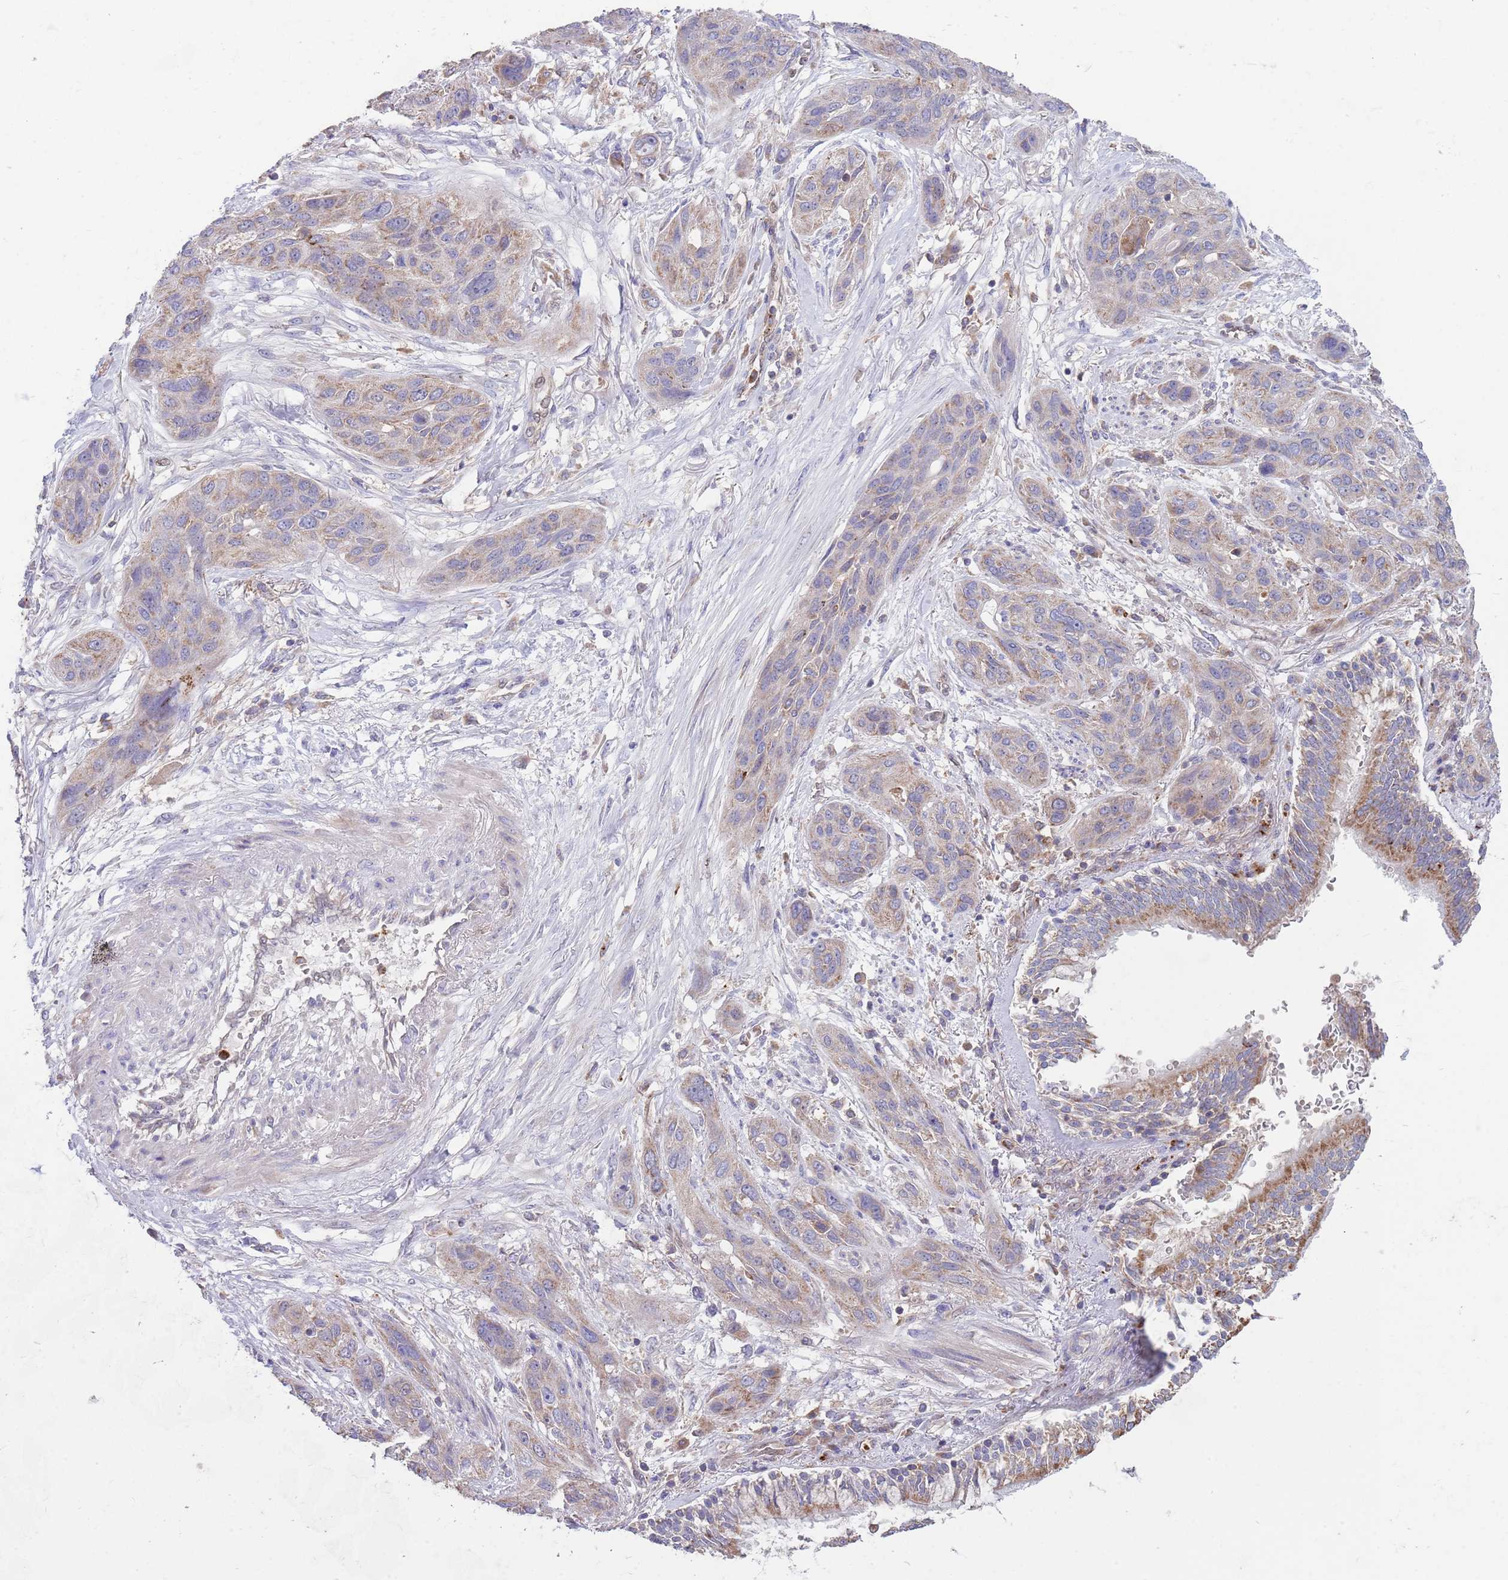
{"staining": {"intensity": "weak", "quantity": "<25%", "location": "cytoplasmic/membranous"}, "tissue": "lung cancer", "cell_type": "Tumor cells", "image_type": "cancer", "snomed": [{"axis": "morphology", "description": "Squamous cell carcinoma, NOS"}, {"axis": "topography", "description": "Lung"}], "caption": "Tumor cells show no significant protein positivity in lung cancer (squamous cell carcinoma). The staining was performed using DAB to visualize the protein expression in brown, while the nuclei were stained in blue with hematoxylin (Magnification: 20x).", "gene": "DDT", "patient": {"sex": "female", "age": 70}}